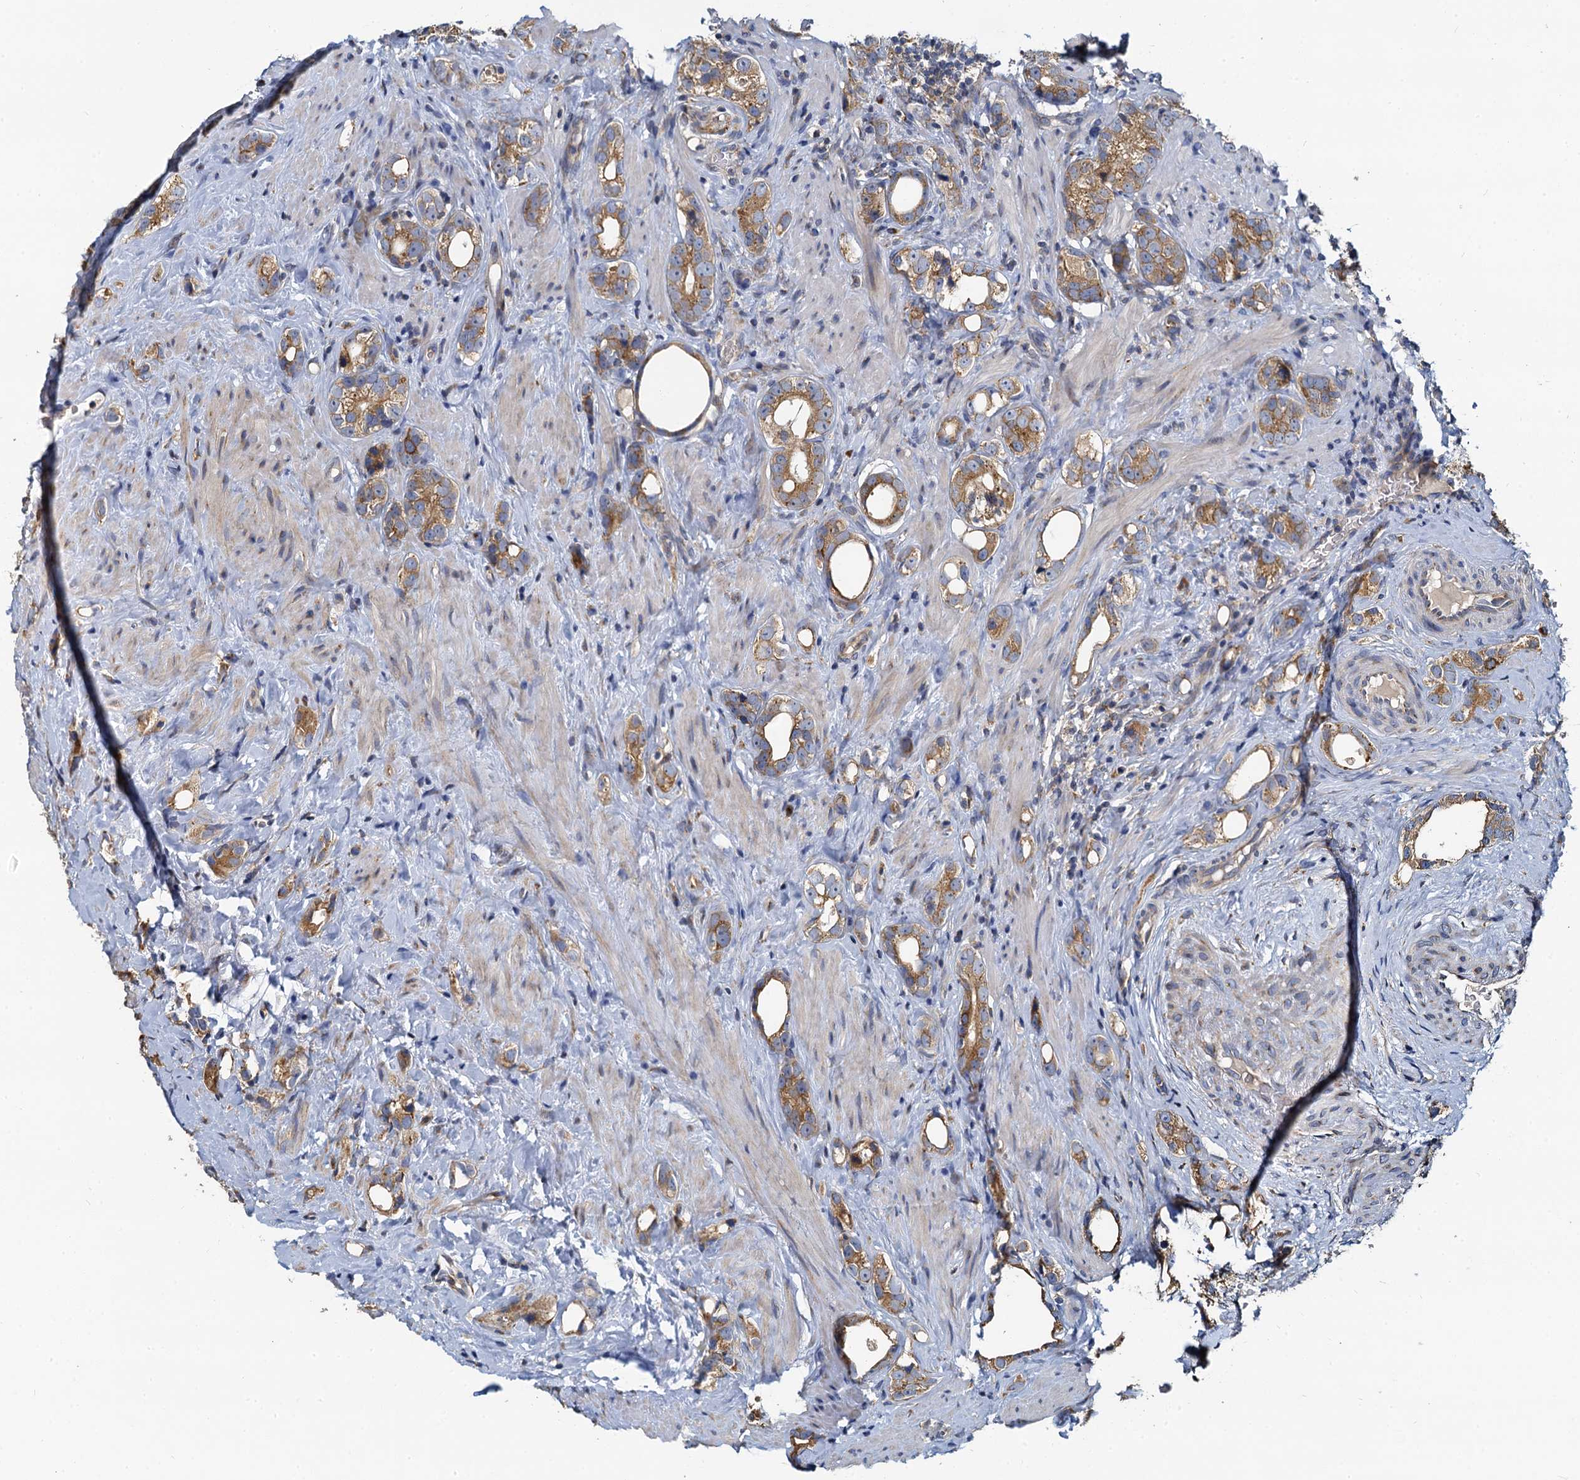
{"staining": {"intensity": "moderate", "quantity": ">75%", "location": "cytoplasmic/membranous"}, "tissue": "prostate cancer", "cell_type": "Tumor cells", "image_type": "cancer", "snomed": [{"axis": "morphology", "description": "Adenocarcinoma, High grade"}, {"axis": "topography", "description": "Prostate"}], "caption": "Protein staining of prostate cancer (high-grade adenocarcinoma) tissue reveals moderate cytoplasmic/membranous staining in about >75% of tumor cells.", "gene": "NKAPD1", "patient": {"sex": "male", "age": 63}}